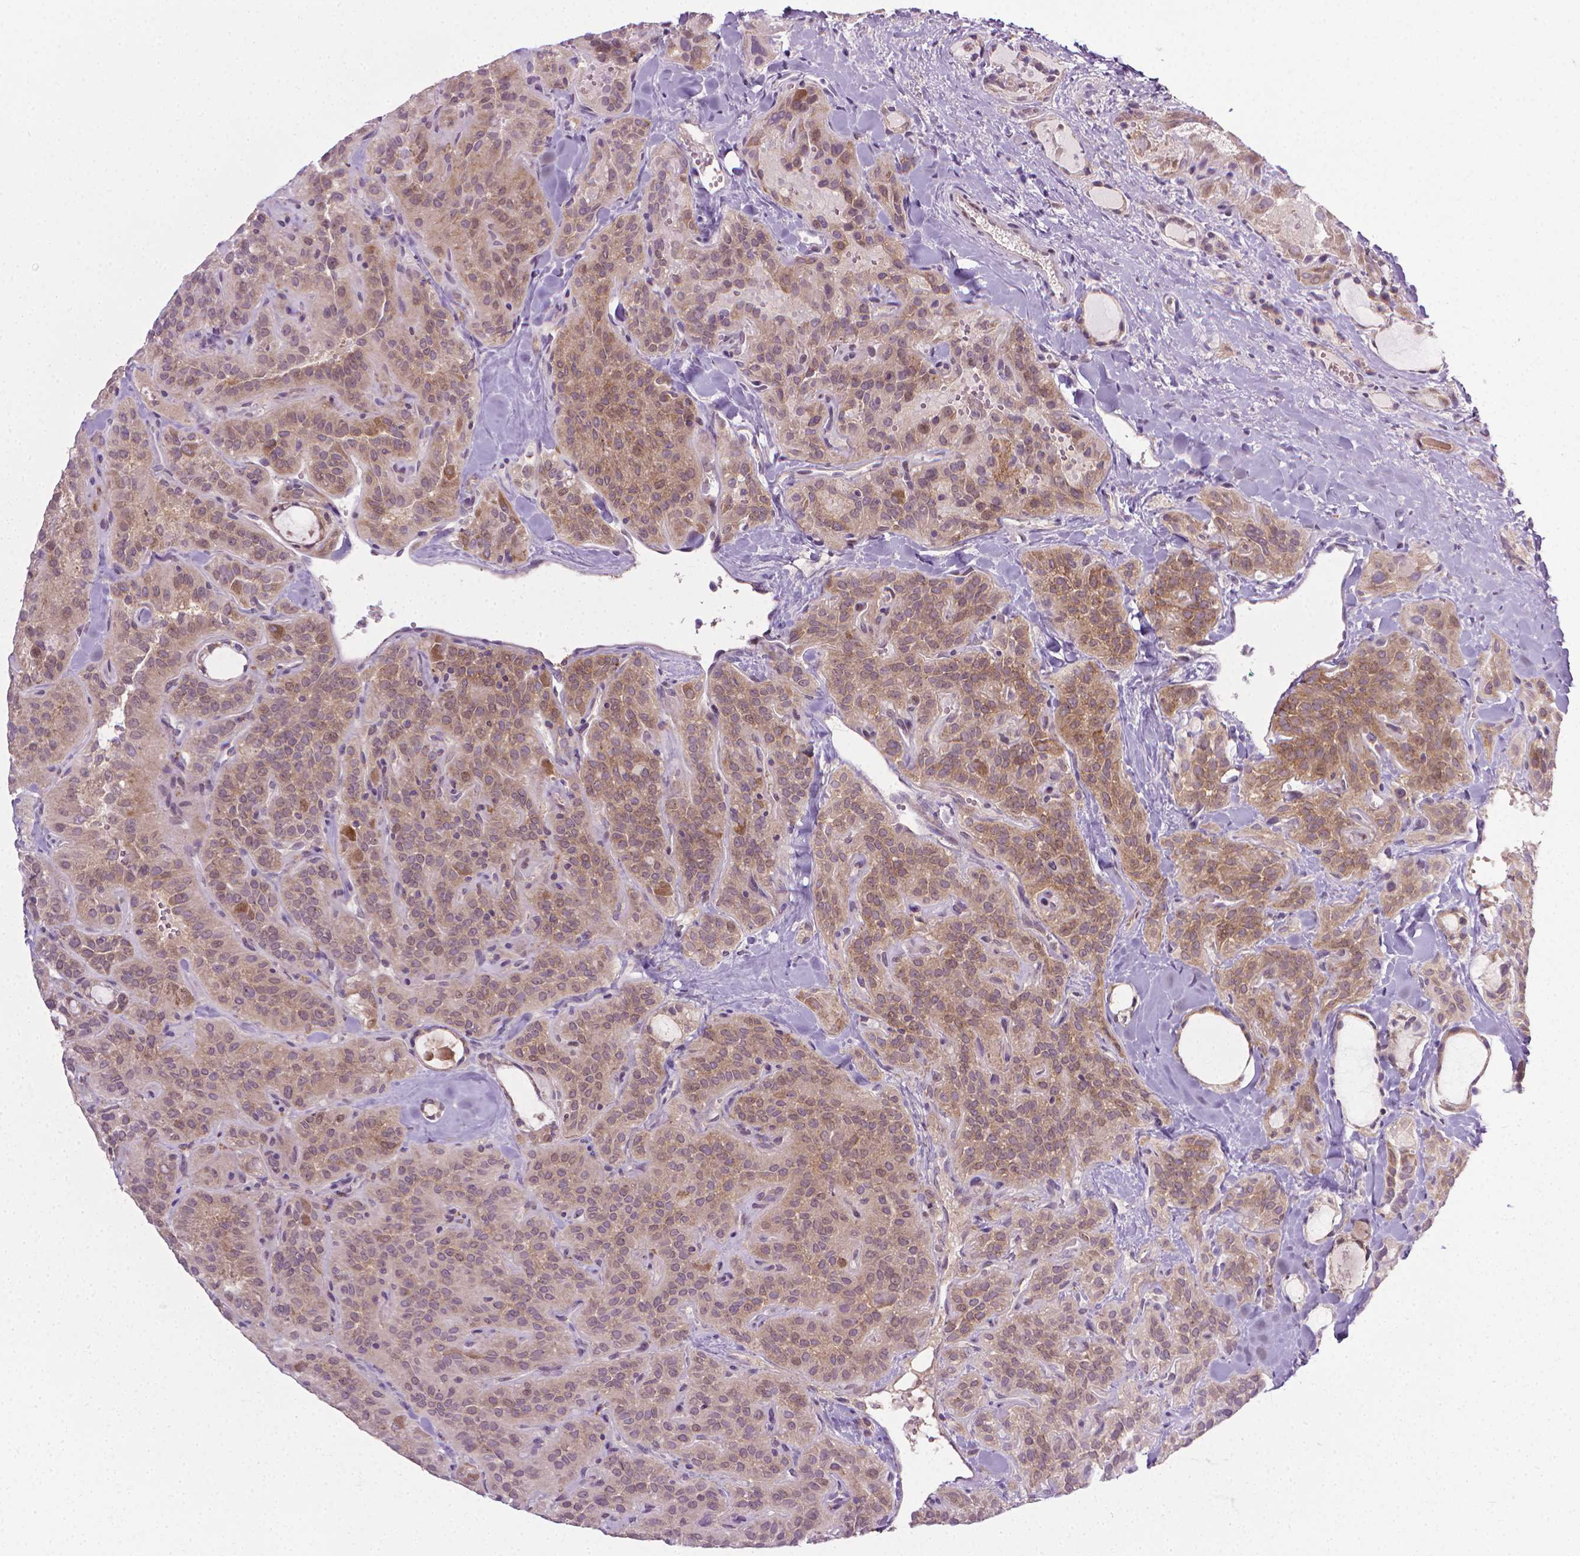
{"staining": {"intensity": "moderate", "quantity": ">75%", "location": "cytoplasmic/membranous"}, "tissue": "thyroid cancer", "cell_type": "Tumor cells", "image_type": "cancer", "snomed": [{"axis": "morphology", "description": "Papillary adenocarcinoma, NOS"}, {"axis": "topography", "description": "Thyroid gland"}], "caption": "Protein analysis of thyroid cancer (papillary adenocarcinoma) tissue demonstrates moderate cytoplasmic/membranous expression in about >75% of tumor cells.", "gene": "PRAG1", "patient": {"sex": "female", "age": 45}}